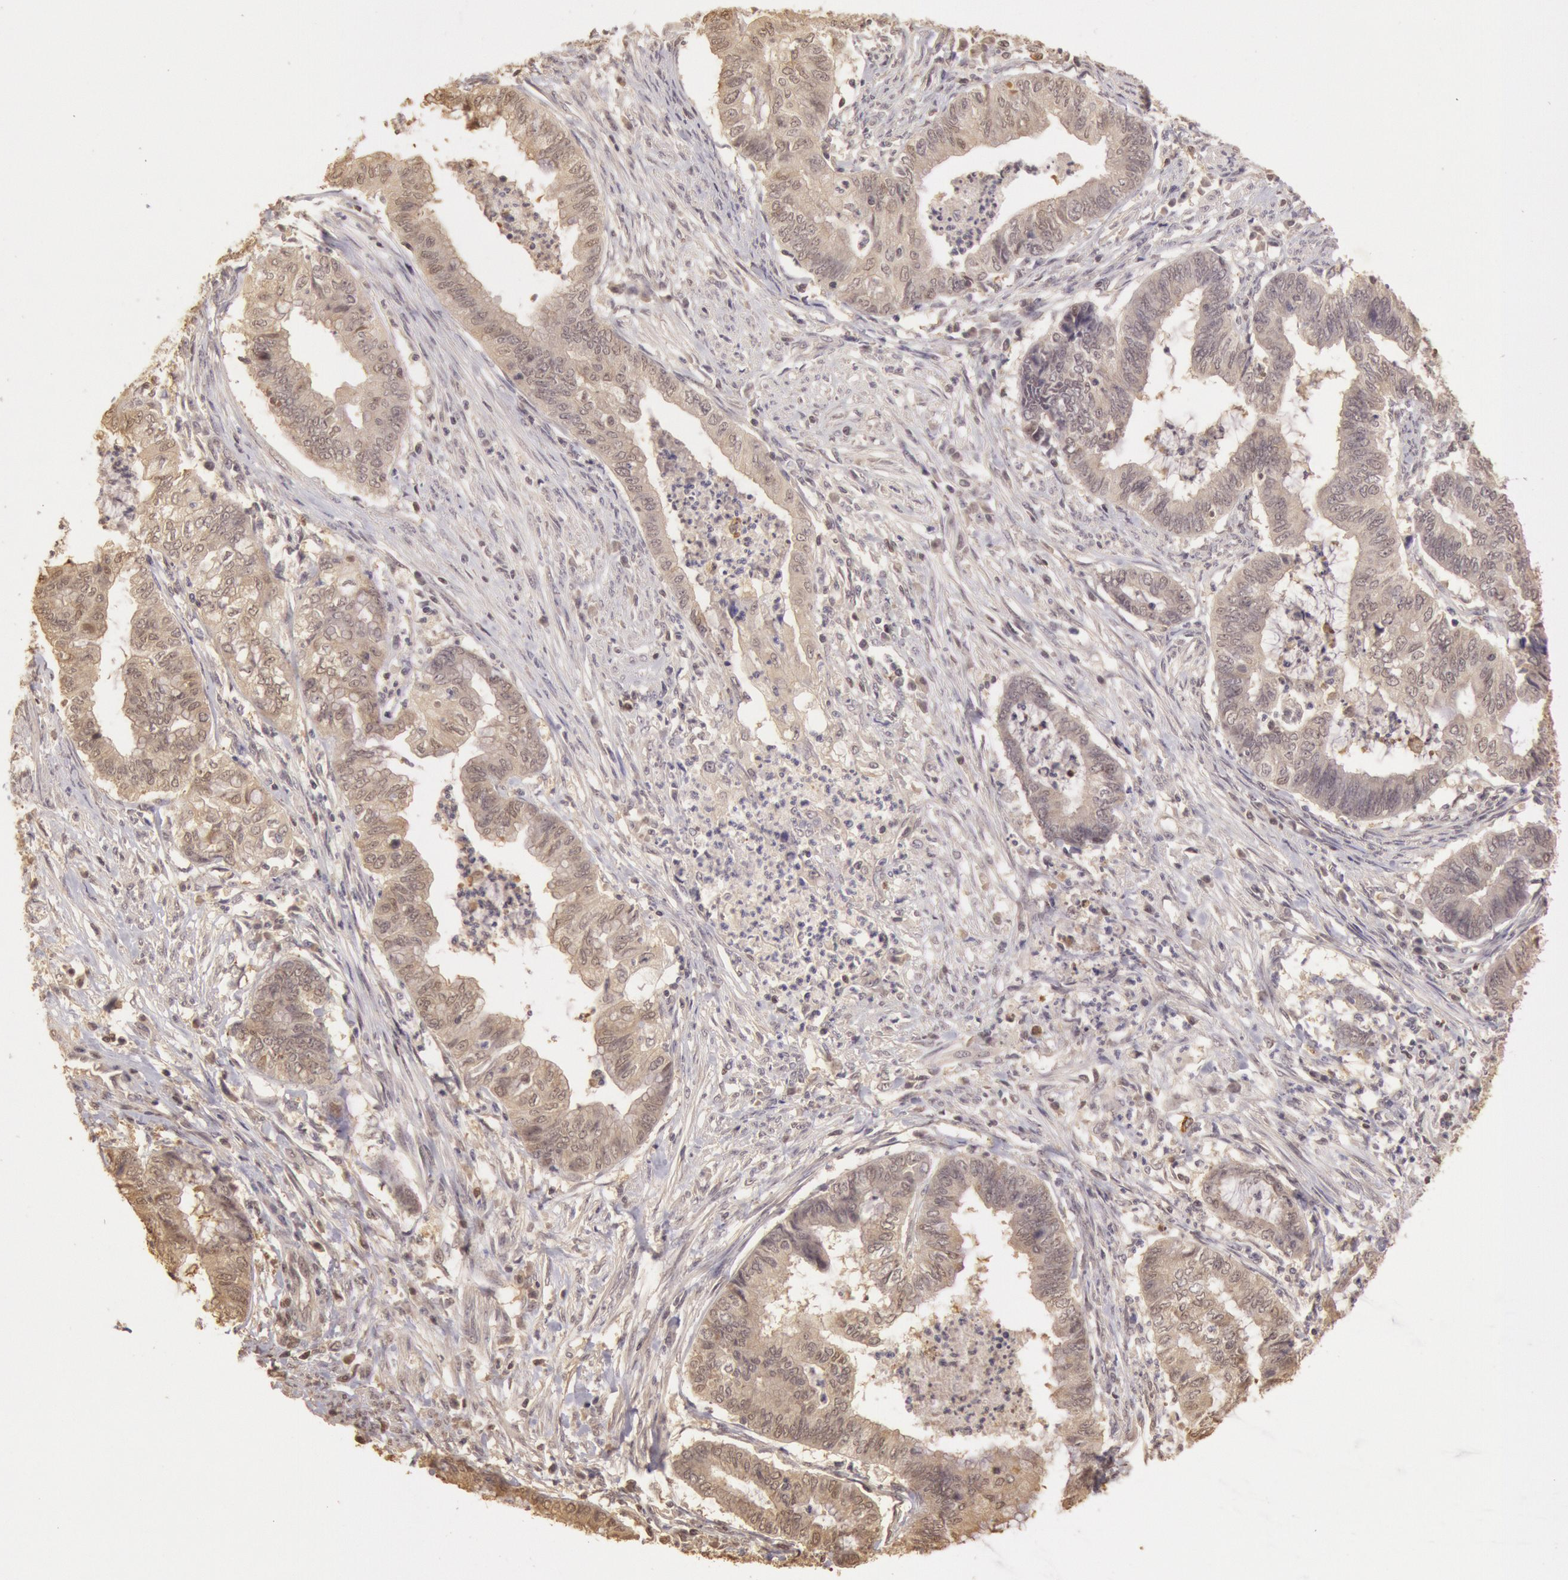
{"staining": {"intensity": "weak", "quantity": "25%-75%", "location": "cytoplasmic/membranous,nuclear"}, "tissue": "endometrial cancer", "cell_type": "Tumor cells", "image_type": "cancer", "snomed": [{"axis": "morphology", "description": "Necrosis, NOS"}, {"axis": "morphology", "description": "Adenocarcinoma, NOS"}, {"axis": "topography", "description": "Endometrium"}], "caption": "Brown immunohistochemical staining in human endometrial cancer (adenocarcinoma) demonstrates weak cytoplasmic/membranous and nuclear staining in approximately 25%-75% of tumor cells.", "gene": "SOD1", "patient": {"sex": "female", "age": 79}}